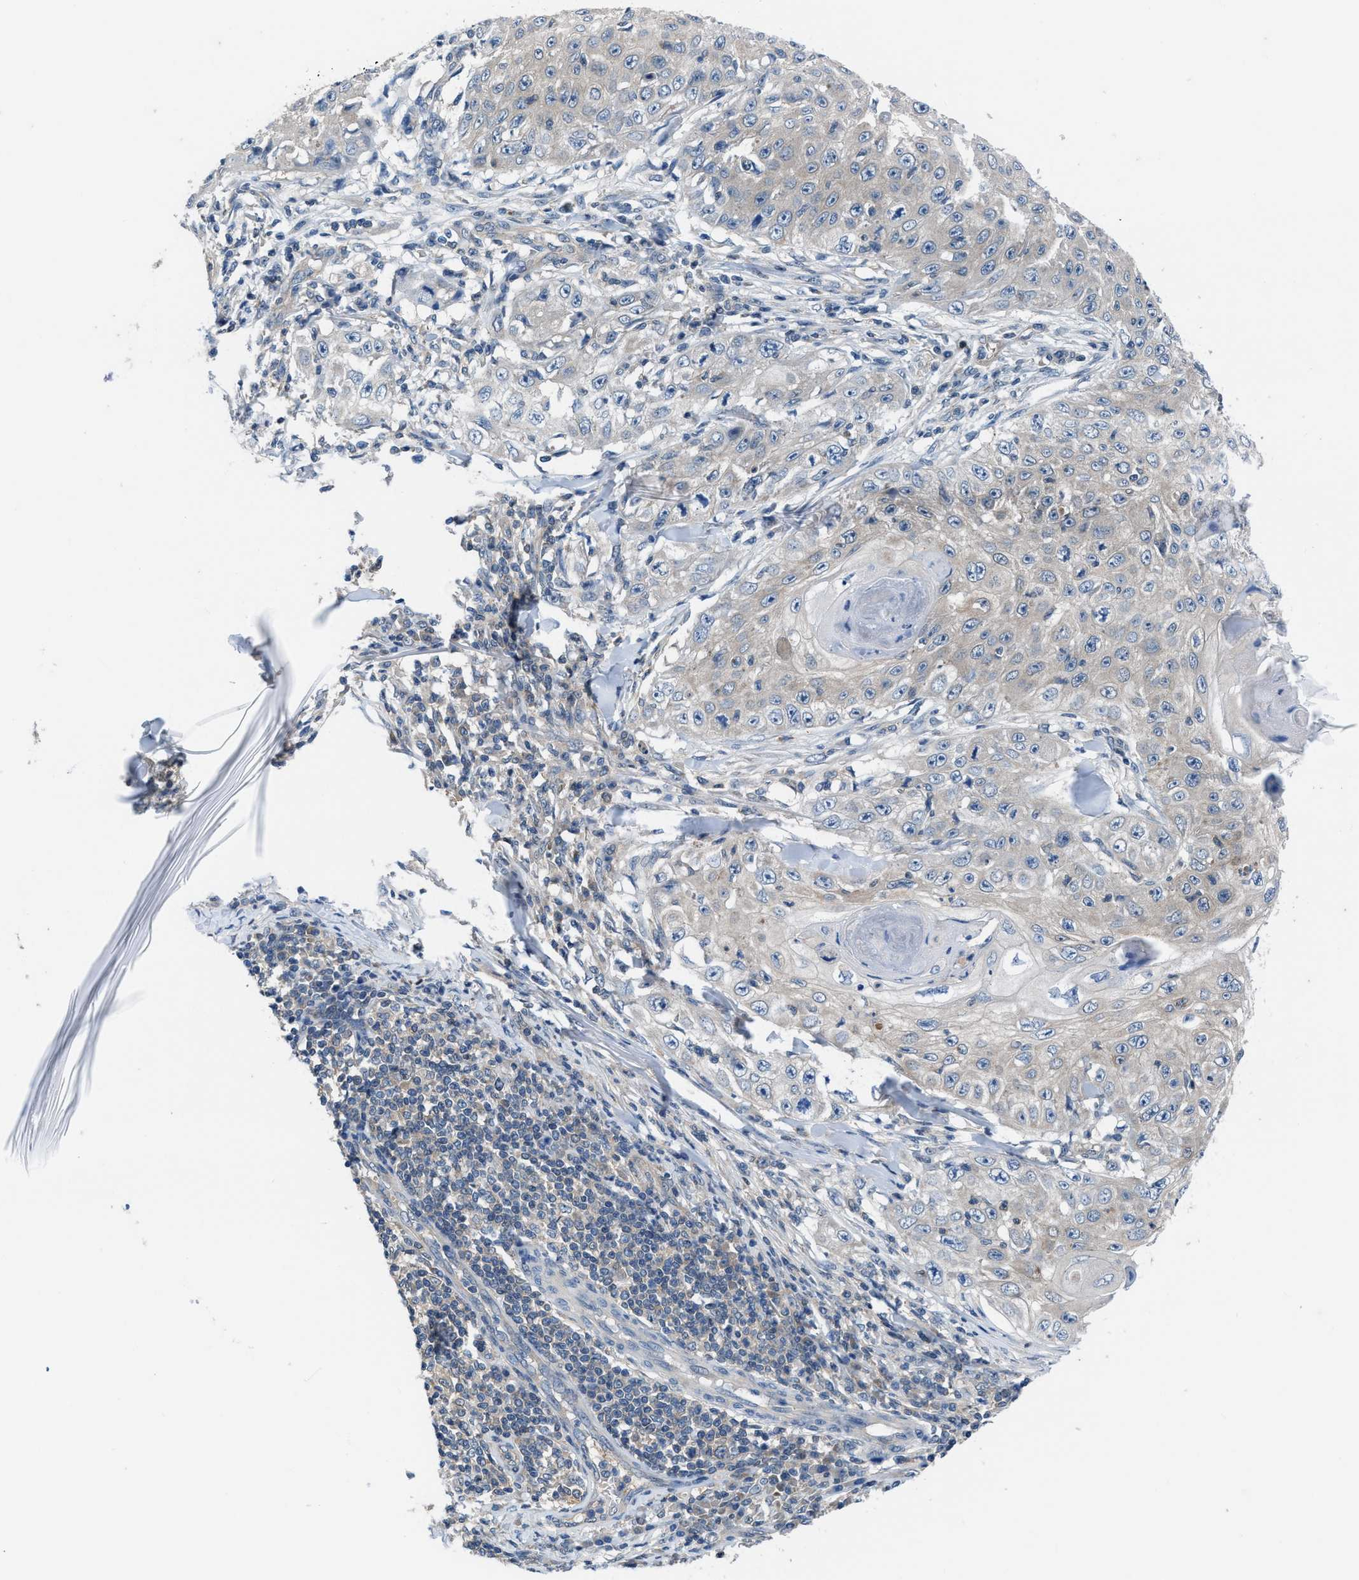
{"staining": {"intensity": "negative", "quantity": "none", "location": "none"}, "tissue": "skin cancer", "cell_type": "Tumor cells", "image_type": "cancer", "snomed": [{"axis": "morphology", "description": "Squamous cell carcinoma, NOS"}, {"axis": "topography", "description": "Skin"}], "caption": "Tumor cells show no significant staining in skin cancer. (DAB (3,3'-diaminobenzidine) immunohistochemistry visualized using brightfield microscopy, high magnification).", "gene": "NUDT5", "patient": {"sex": "male", "age": 86}}